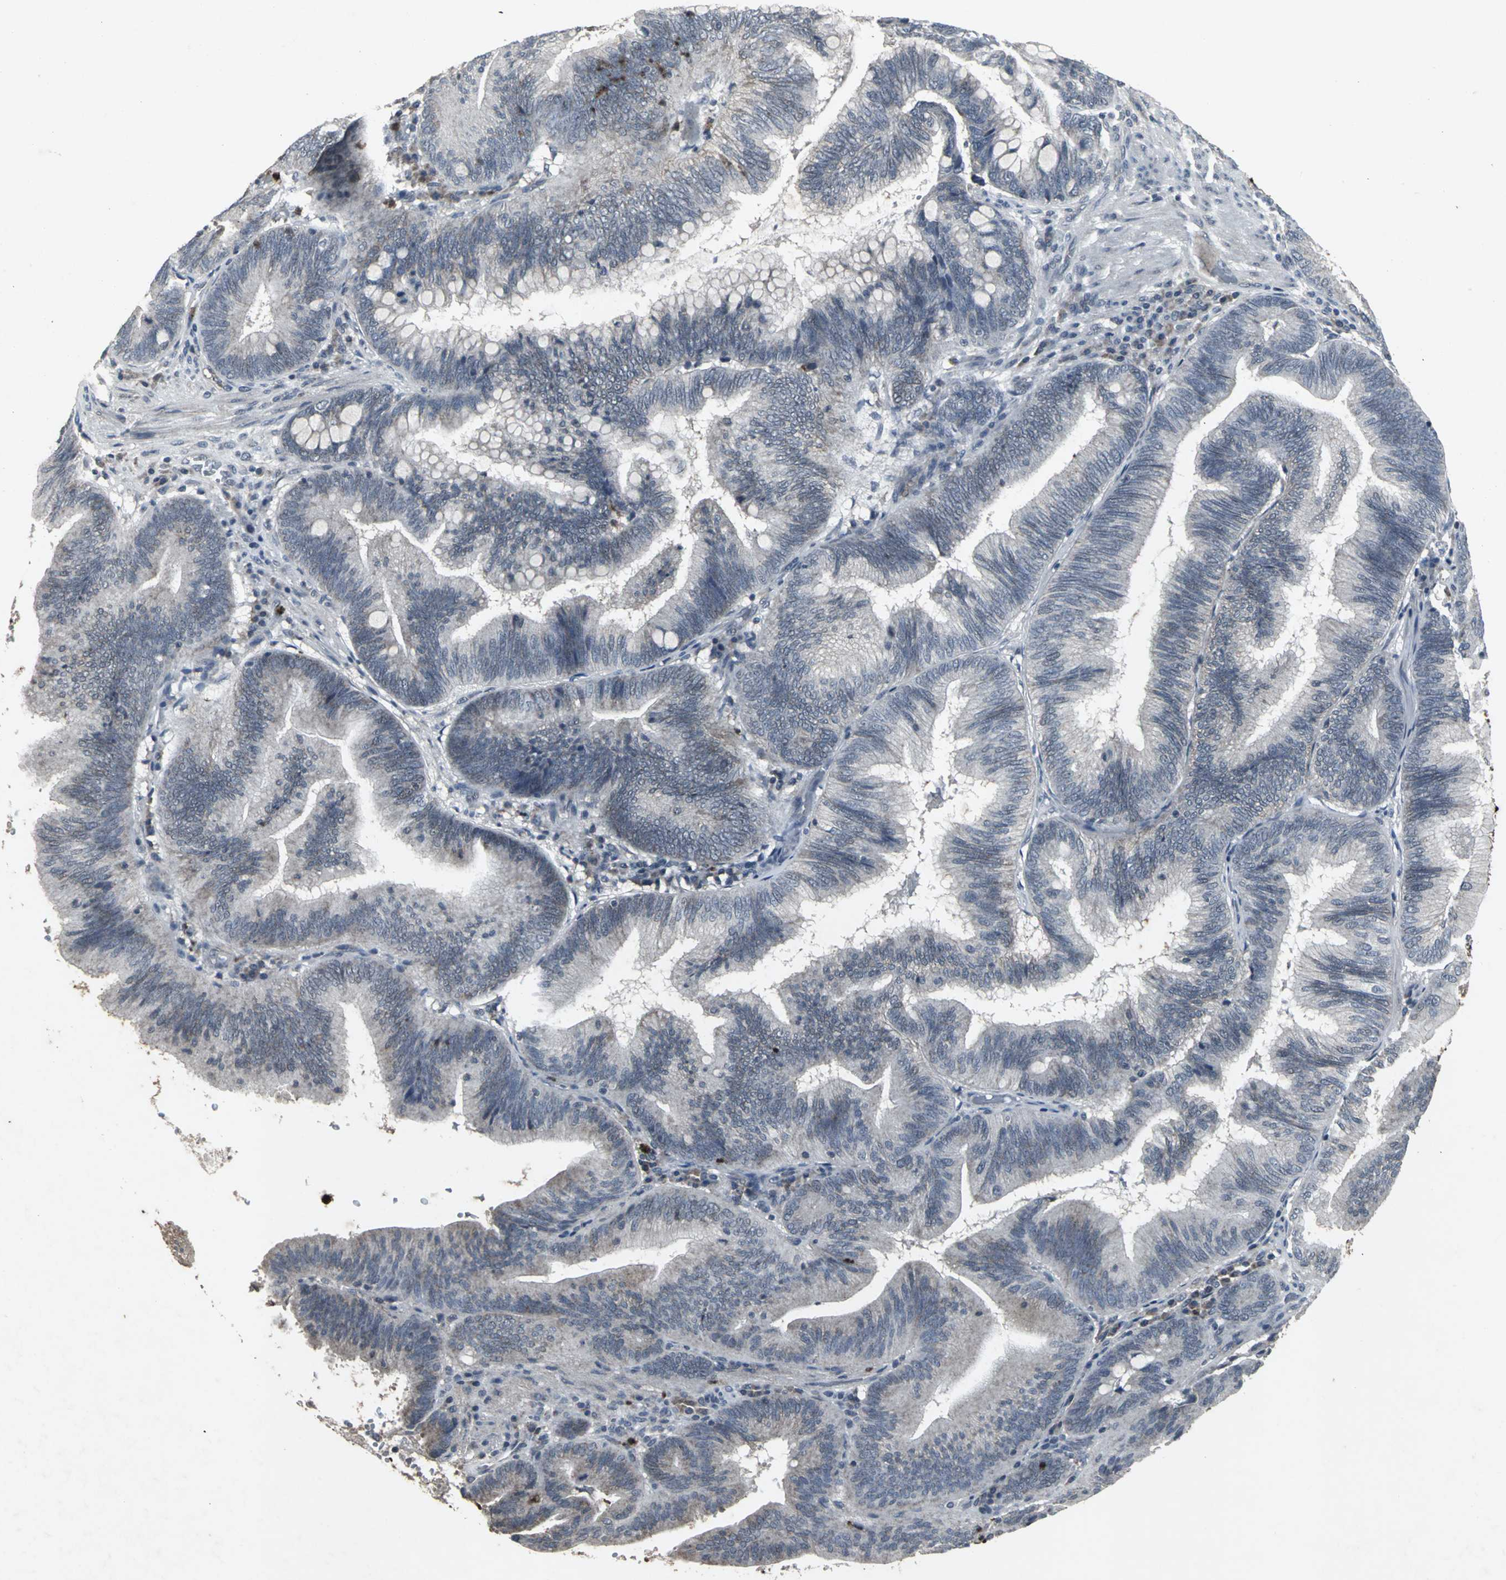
{"staining": {"intensity": "weak", "quantity": "25%-75%", "location": "cytoplasmic/membranous"}, "tissue": "pancreatic cancer", "cell_type": "Tumor cells", "image_type": "cancer", "snomed": [{"axis": "morphology", "description": "Adenocarcinoma, NOS"}, {"axis": "topography", "description": "Pancreas"}], "caption": "A histopathology image of human pancreatic adenocarcinoma stained for a protein displays weak cytoplasmic/membranous brown staining in tumor cells. (DAB (3,3'-diaminobenzidine) IHC with brightfield microscopy, high magnification).", "gene": "BMP4", "patient": {"sex": "male", "age": 82}}